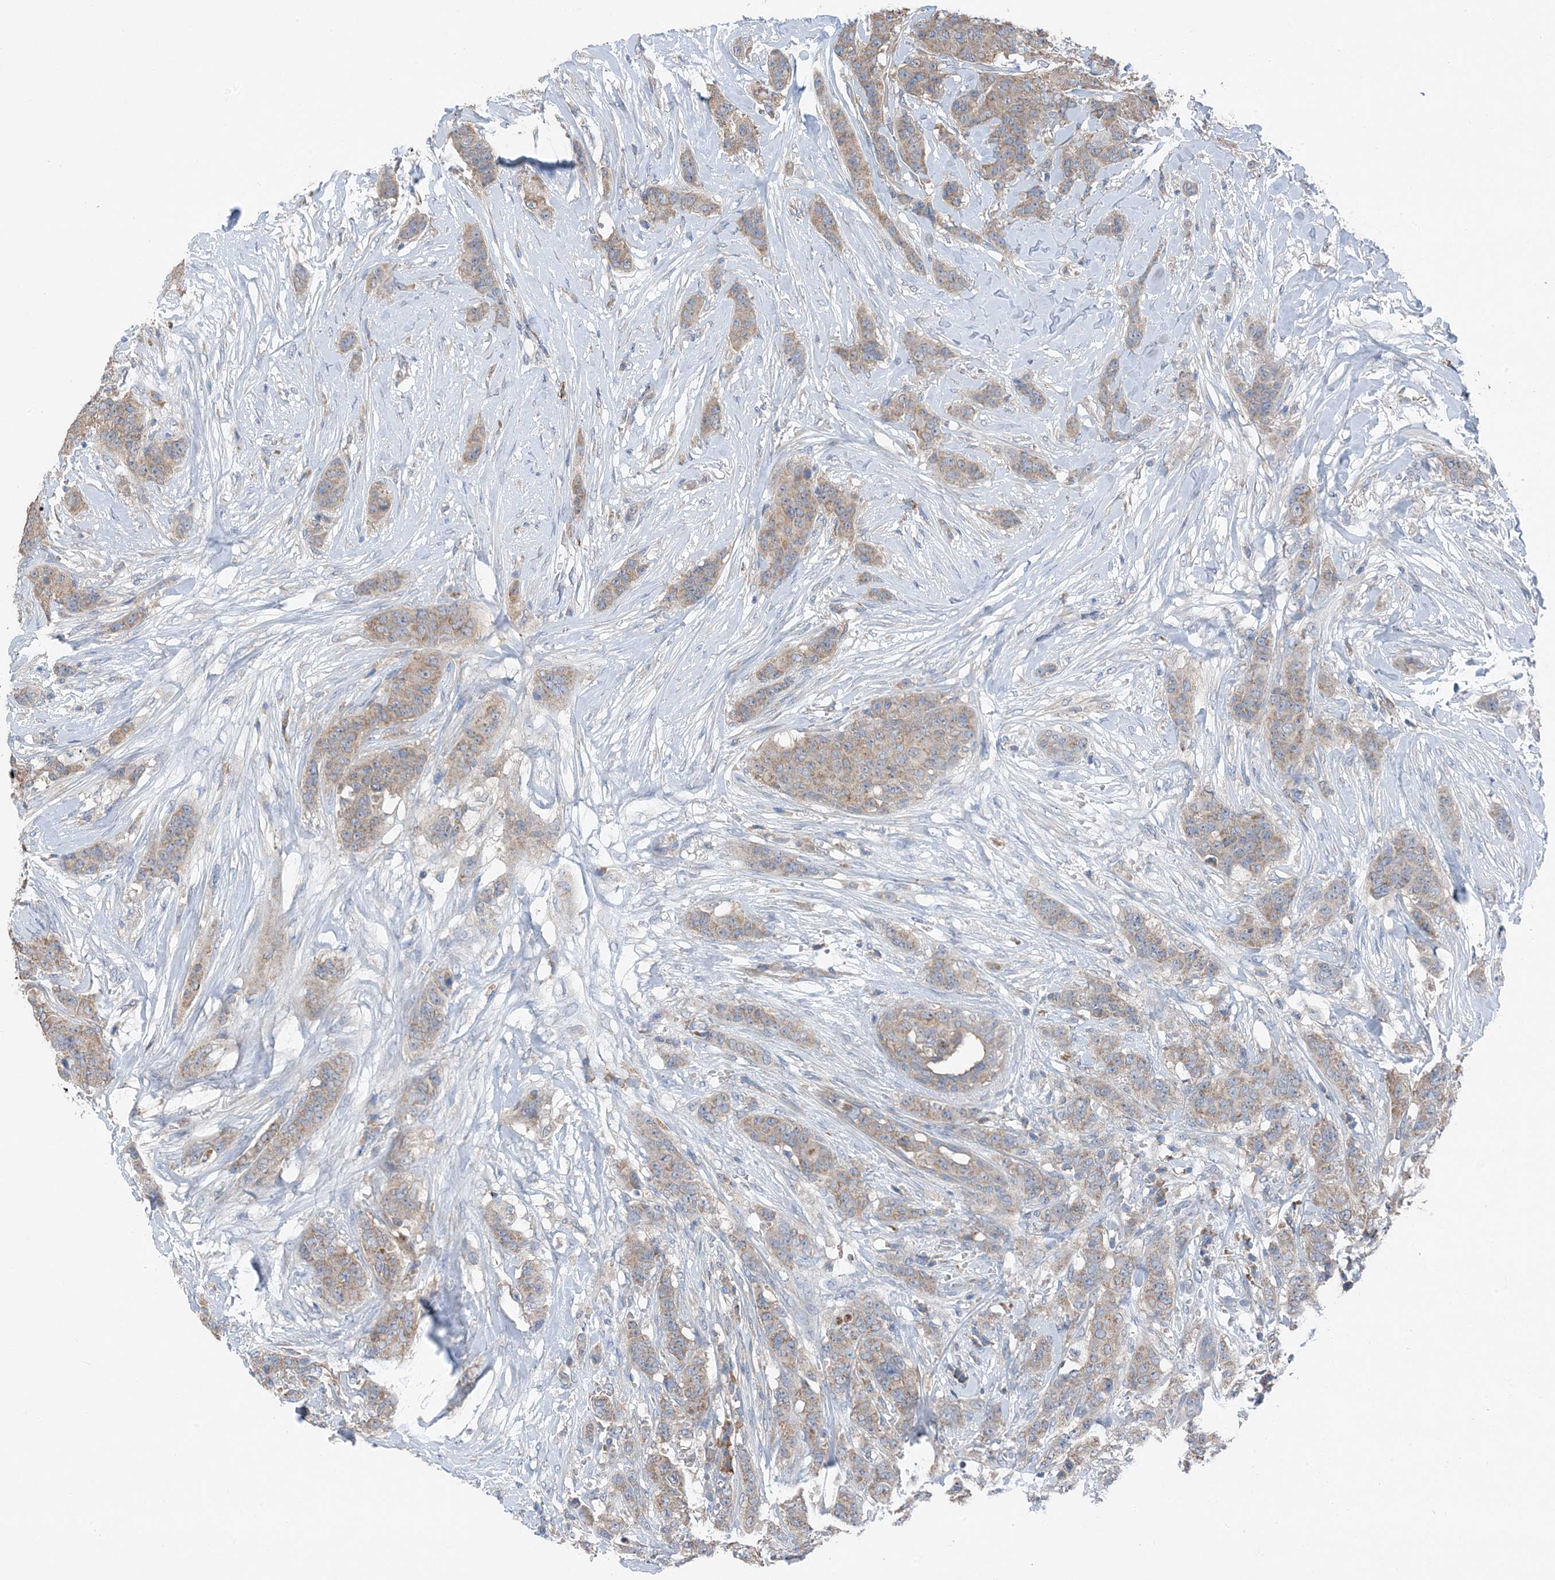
{"staining": {"intensity": "weak", "quantity": ">75%", "location": "cytoplasmic/membranous"}, "tissue": "breast cancer", "cell_type": "Tumor cells", "image_type": "cancer", "snomed": [{"axis": "morphology", "description": "Duct carcinoma"}, {"axis": "topography", "description": "Breast"}], "caption": "Protein staining exhibits weak cytoplasmic/membranous expression in approximately >75% of tumor cells in breast cancer.", "gene": "DHX30", "patient": {"sex": "female", "age": 40}}